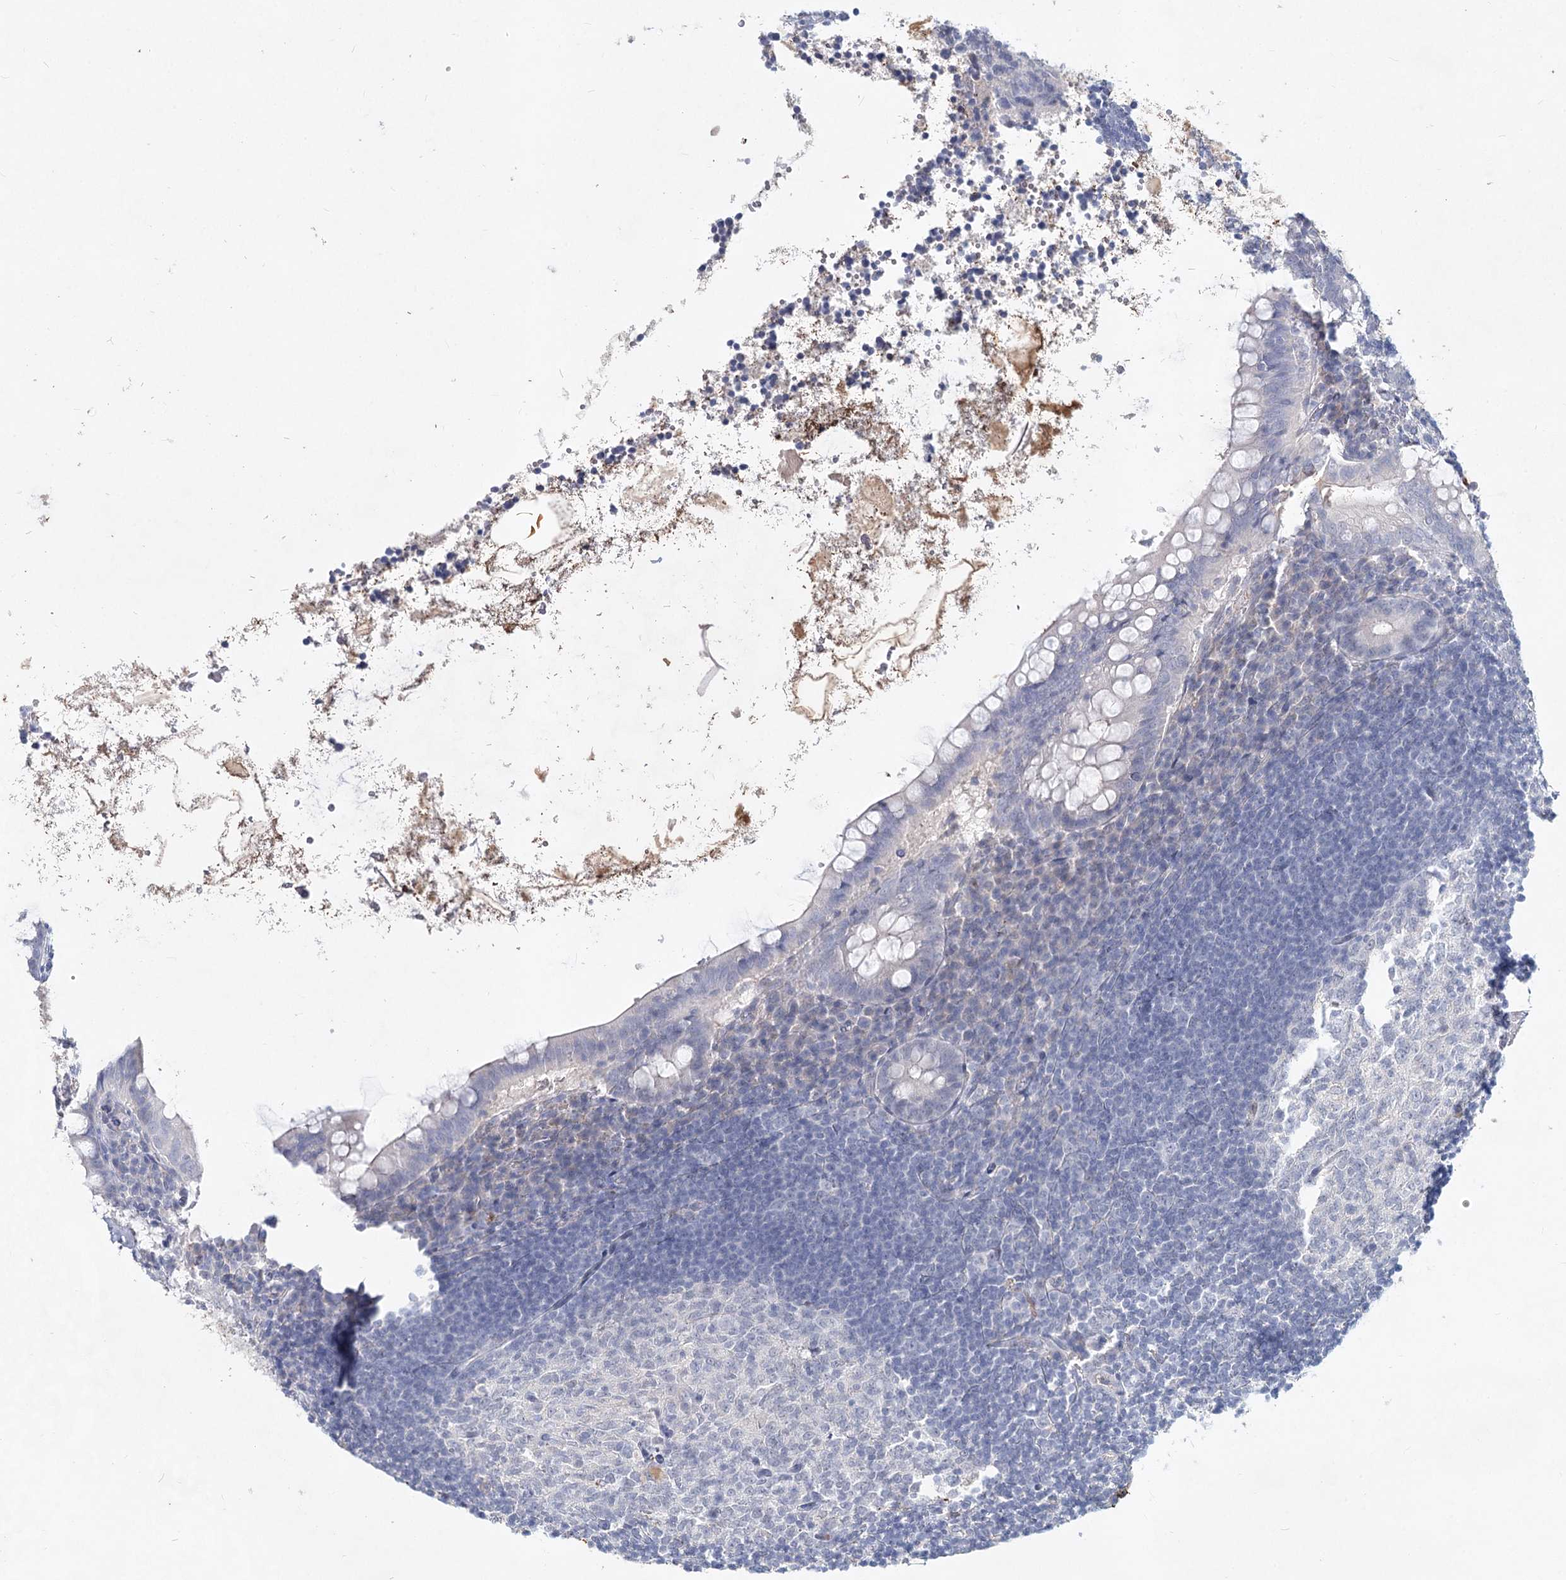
{"staining": {"intensity": "negative", "quantity": "none", "location": "none"}, "tissue": "appendix", "cell_type": "Glandular cells", "image_type": "normal", "snomed": [{"axis": "morphology", "description": "Normal tissue, NOS"}, {"axis": "topography", "description": "Appendix"}], "caption": "This is a photomicrograph of immunohistochemistry staining of benign appendix, which shows no staining in glandular cells.", "gene": "TASOR2", "patient": {"sex": "female", "age": 33}}